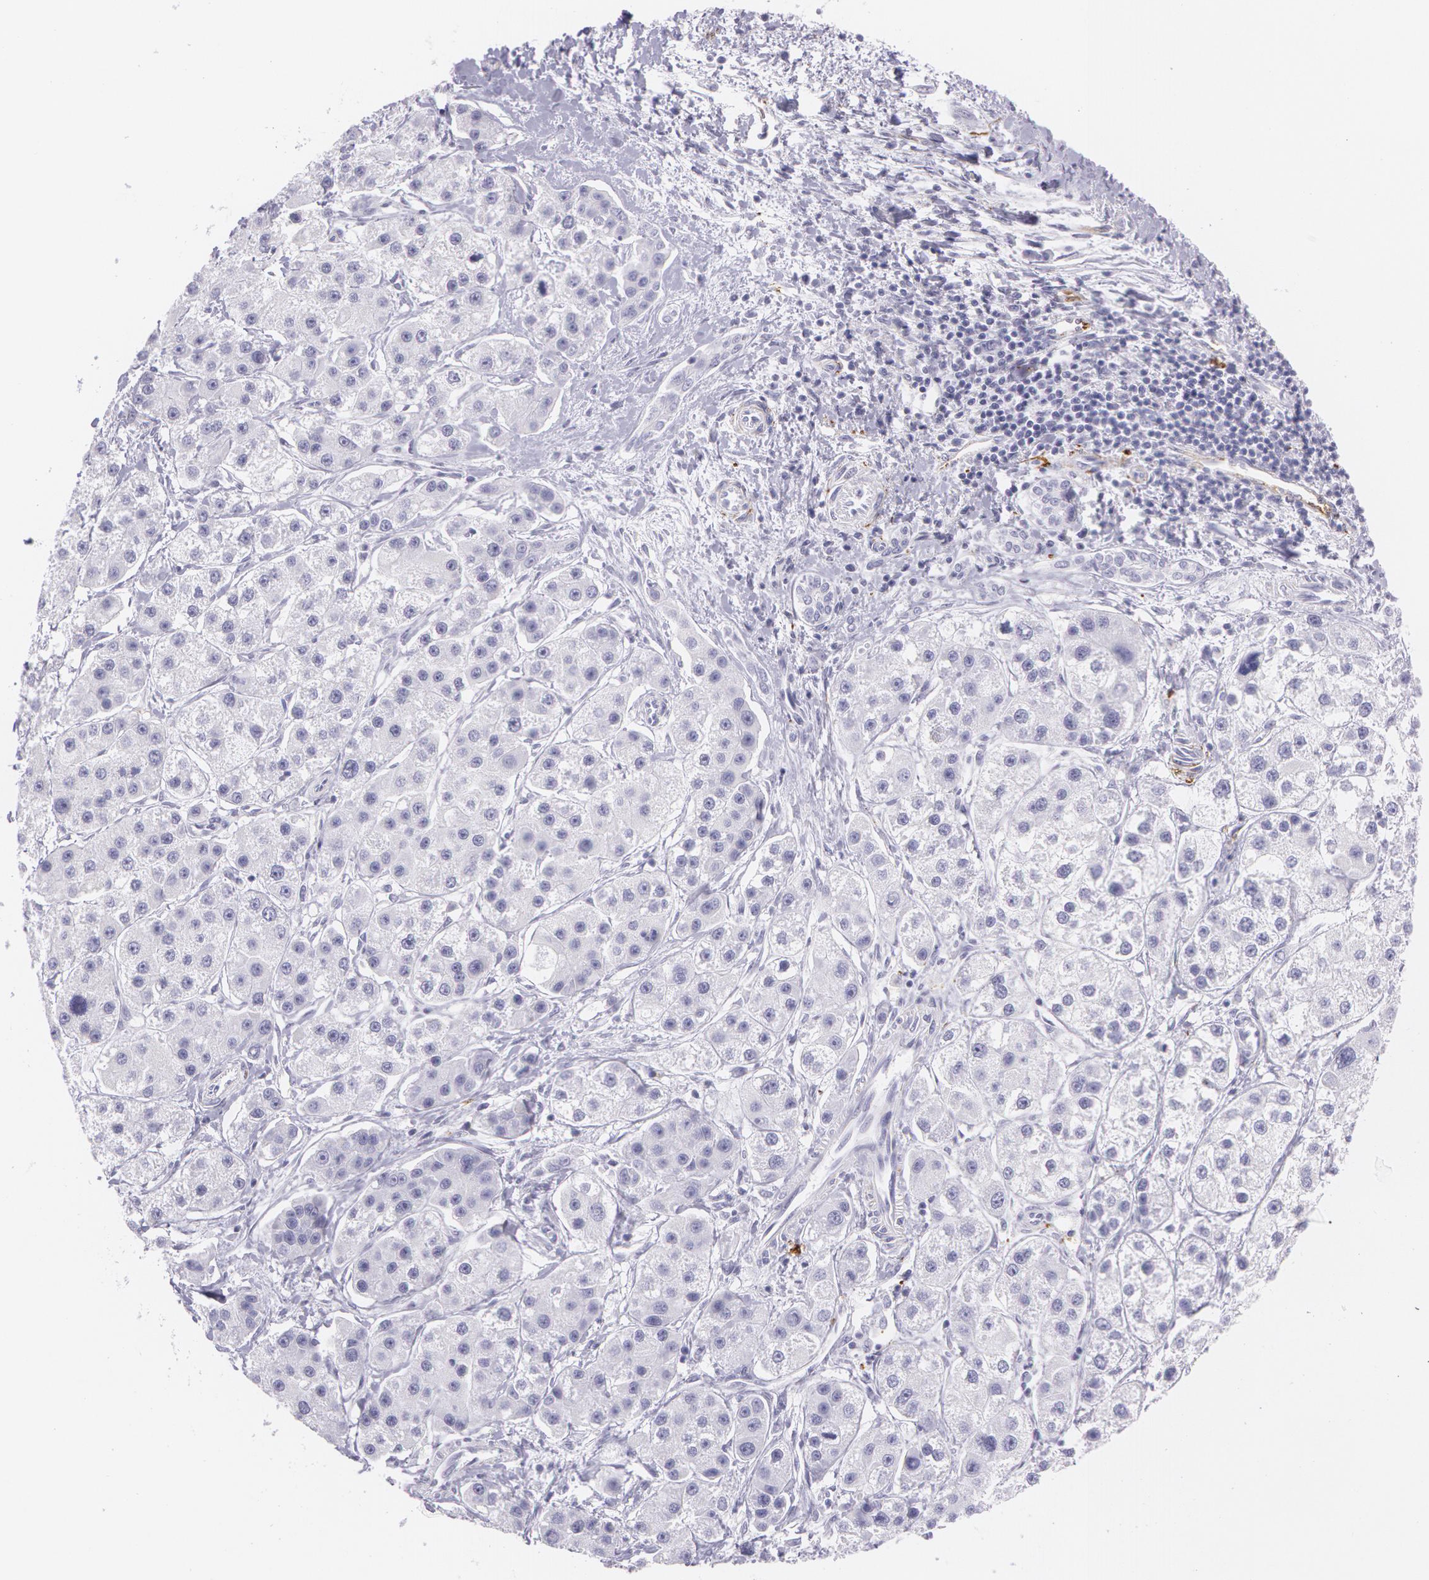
{"staining": {"intensity": "negative", "quantity": "none", "location": "none"}, "tissue": "liver cancer", "cell_type": "Tumor cells", "image_type": "cancer", "snomed": [{"axis": "morphology", "description": "Carcinoma, Hepatocellular, NOS"}, {"axis": "topography", "description": "Liver"}], "caption": "DAB immunohistochemical staining of hepatocellular carcinoma (liver) displays no significant positivity in tumor cells.", "gene": "SNCG", "patient": {"sex": "female", "age": 85}}